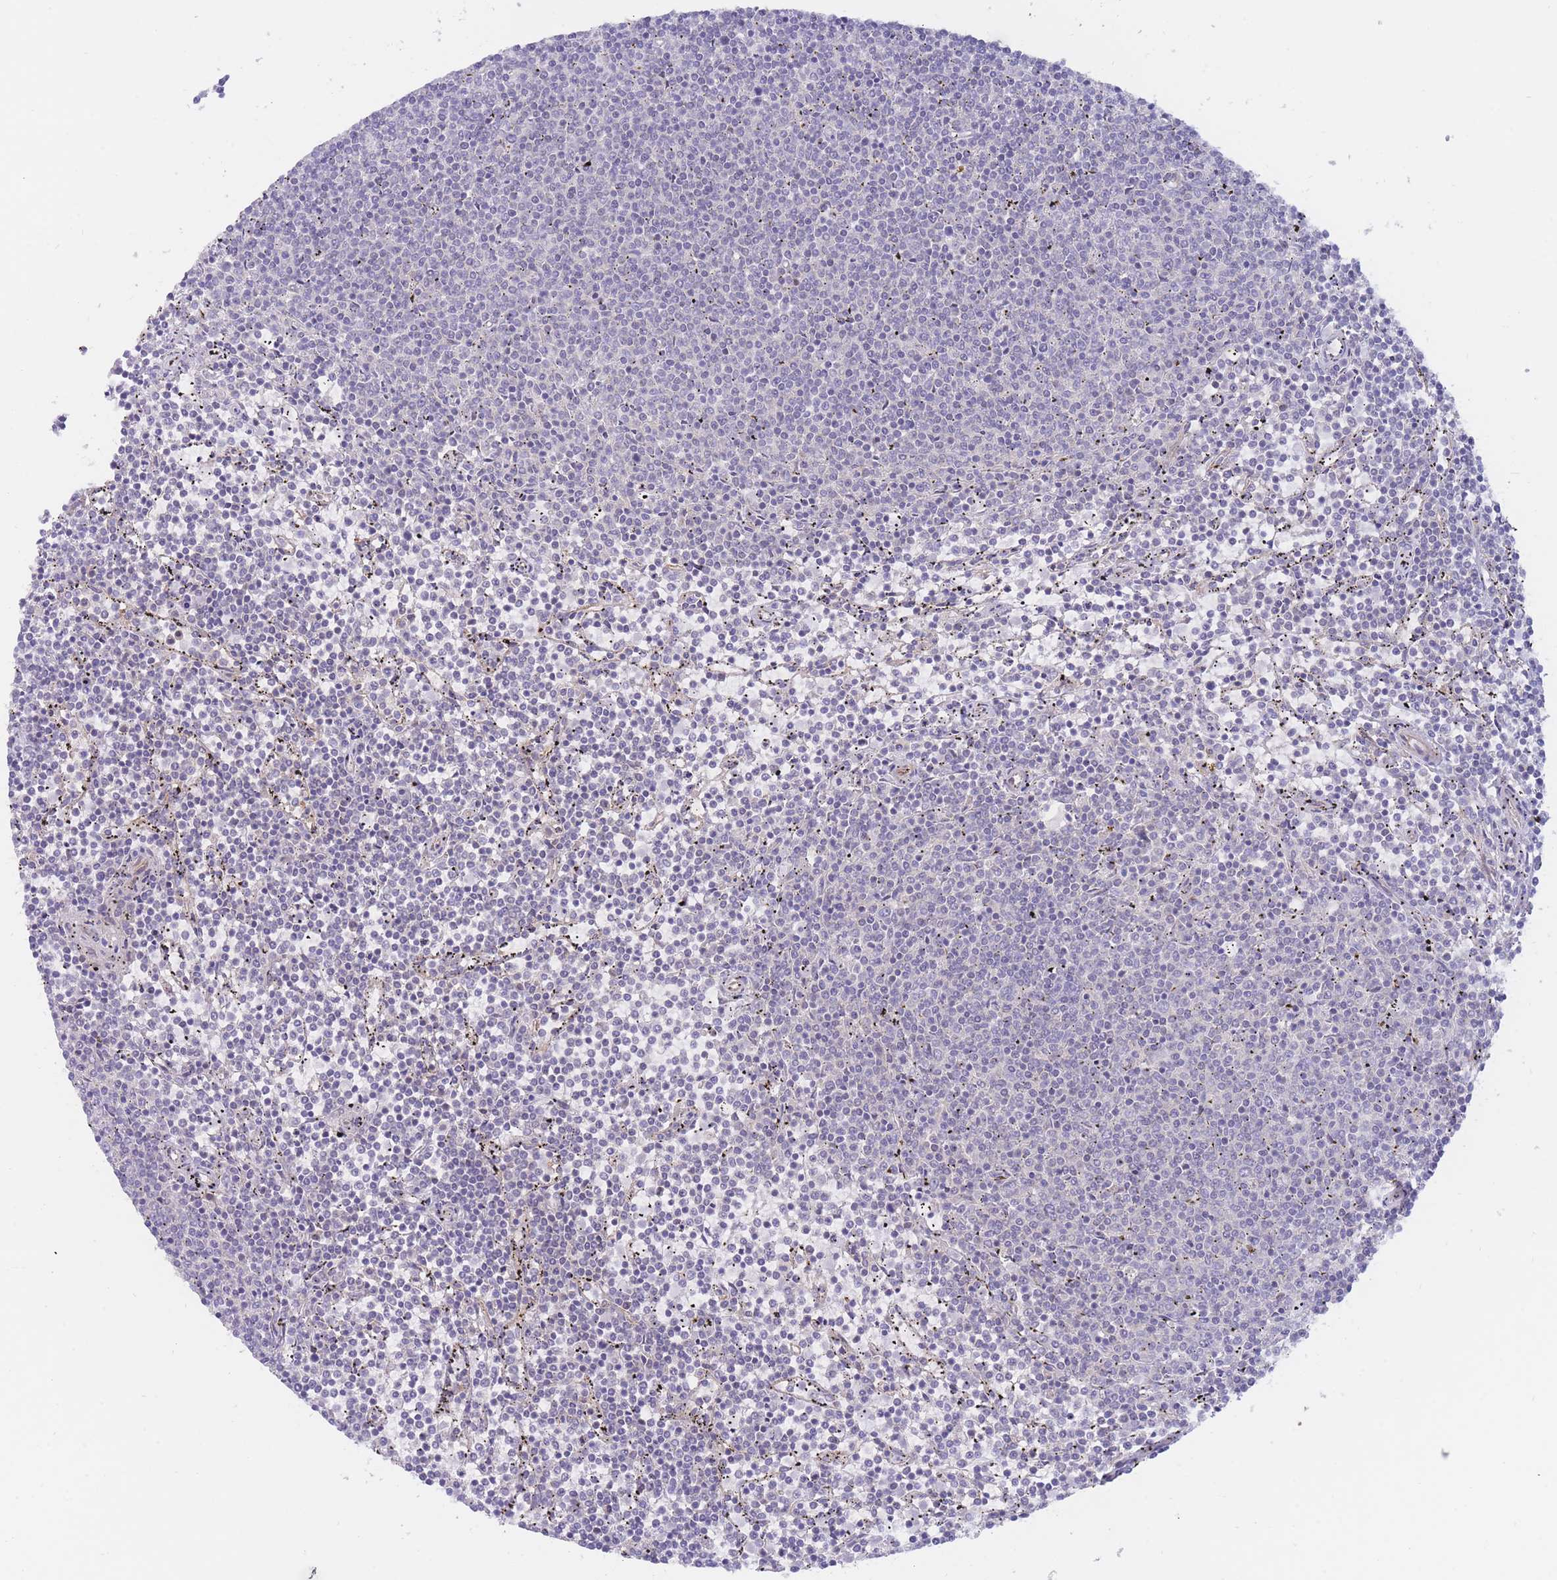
{"staining": {"intensity": "negative", "quantity": "none", "location": "none"}, "tissue": "lymphoma", "cell_type": "Tumor cells", "image_type": "cancer", "snomed": [{"axis": "morphology", "description": "Malignant lymphoma, non-Hodgkin's type, Low grade"}, {"axis": "topography", "description": "Spleen"}], "caption": "Tumor cells are negative for protein expression in human lymphoma.", "gene": "APOL4", "patient": {"sex": "female", "age": 50}}